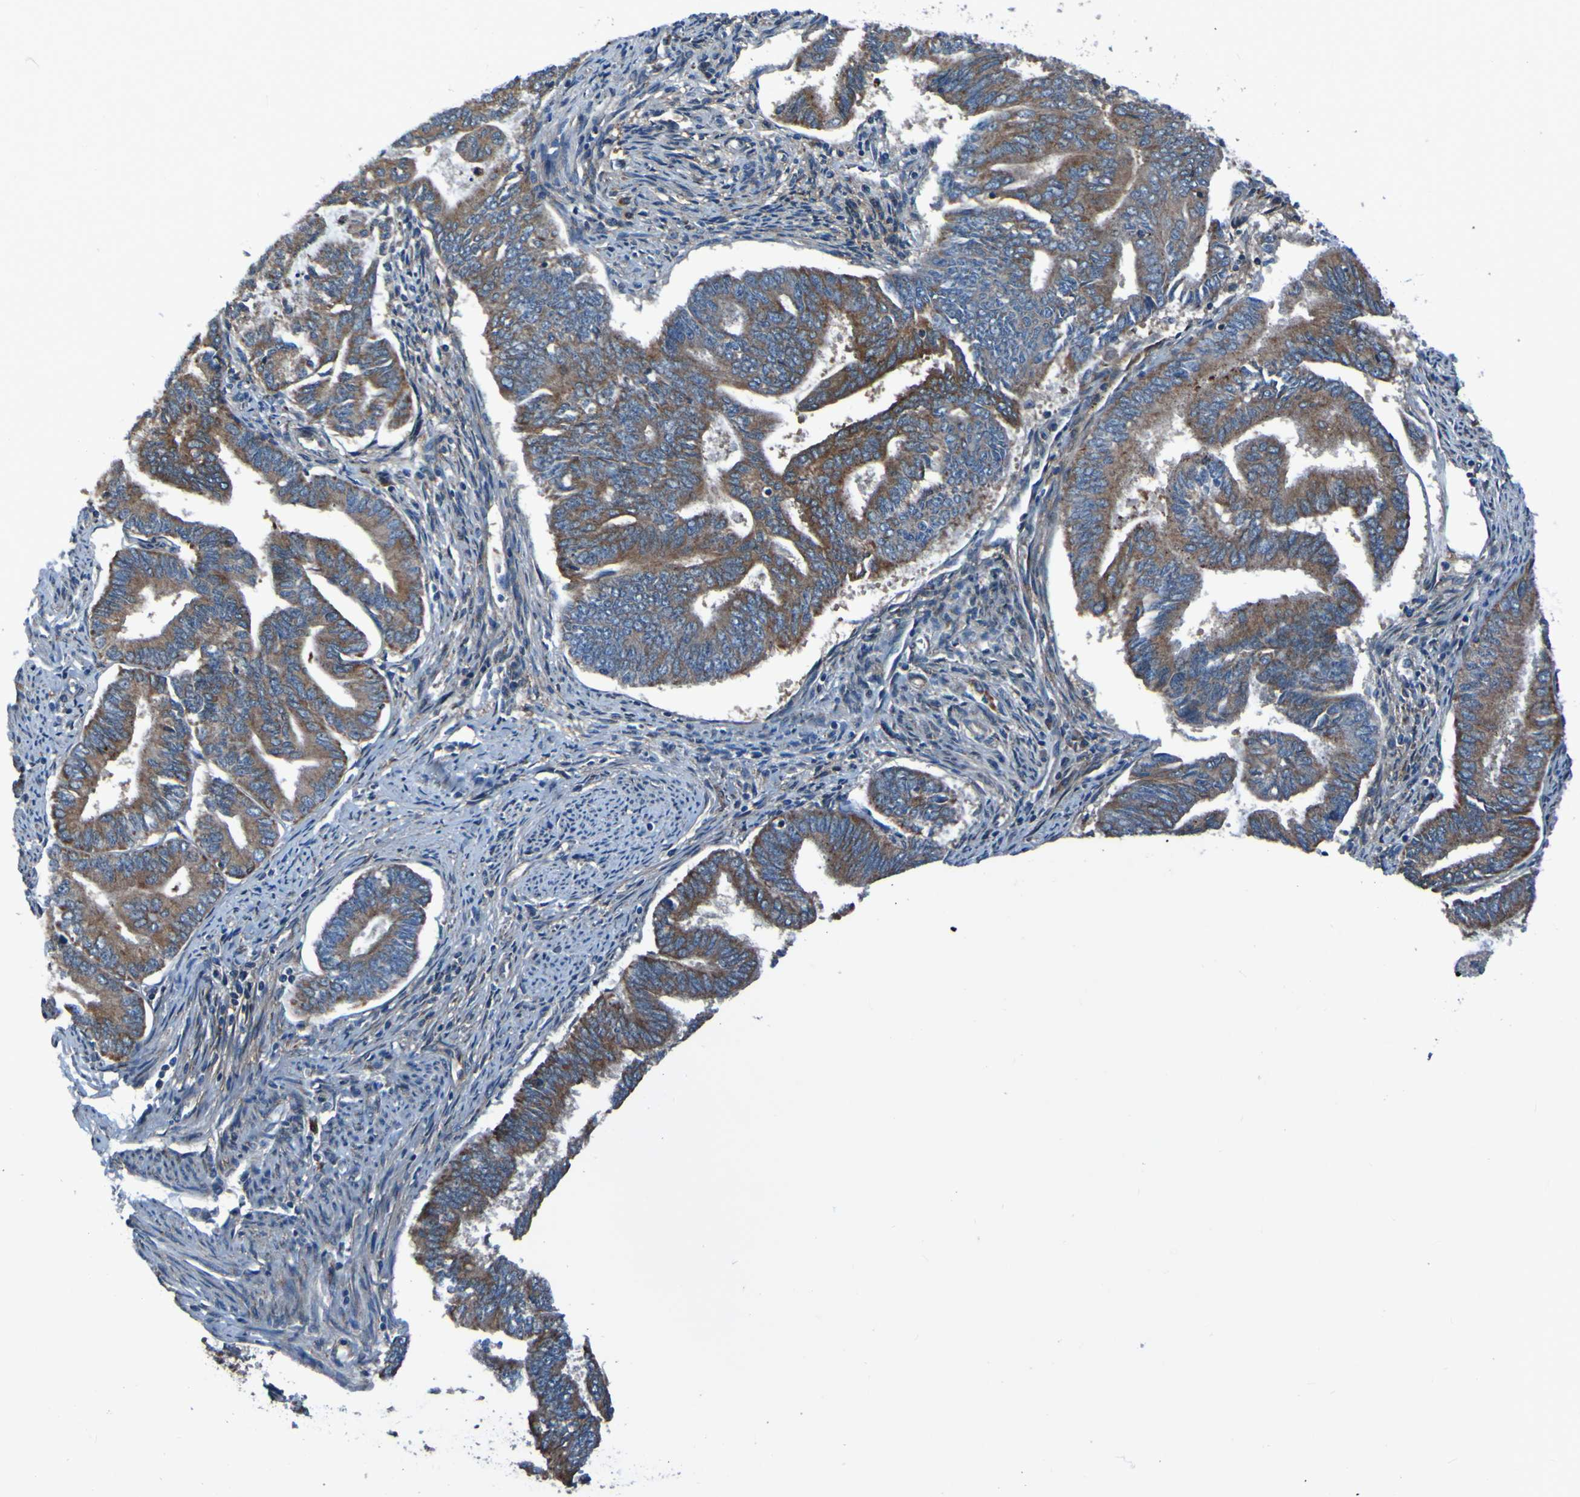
{"staining": {"intensity": "moderate", "quantity": ">75%", "location": "cytoplasmic/membranous"}, "tissue": "endometrial cancer", "cell_type": "Tumor cells", "image_type": "cancer", "snomed": [{"axis": "morphology", "description": "Adenocarcinoma, NOS"}, {"axis": "topography", "description": "Endometrium"}], "caption": "IHC (DAB) staining of adenocarcinoma (endometrial) exhibits moderate cytoplasmic/membranous protein positivity in approximately >75% of tumor cells. (Stains: DAB (3,3'-diaminobenzidine) in brown, nuclei in blue, Microscopy: brightfield microscopy at high magnification).", "gene": "RAB5B", "patient": {"sex": "female", "age": 86}}